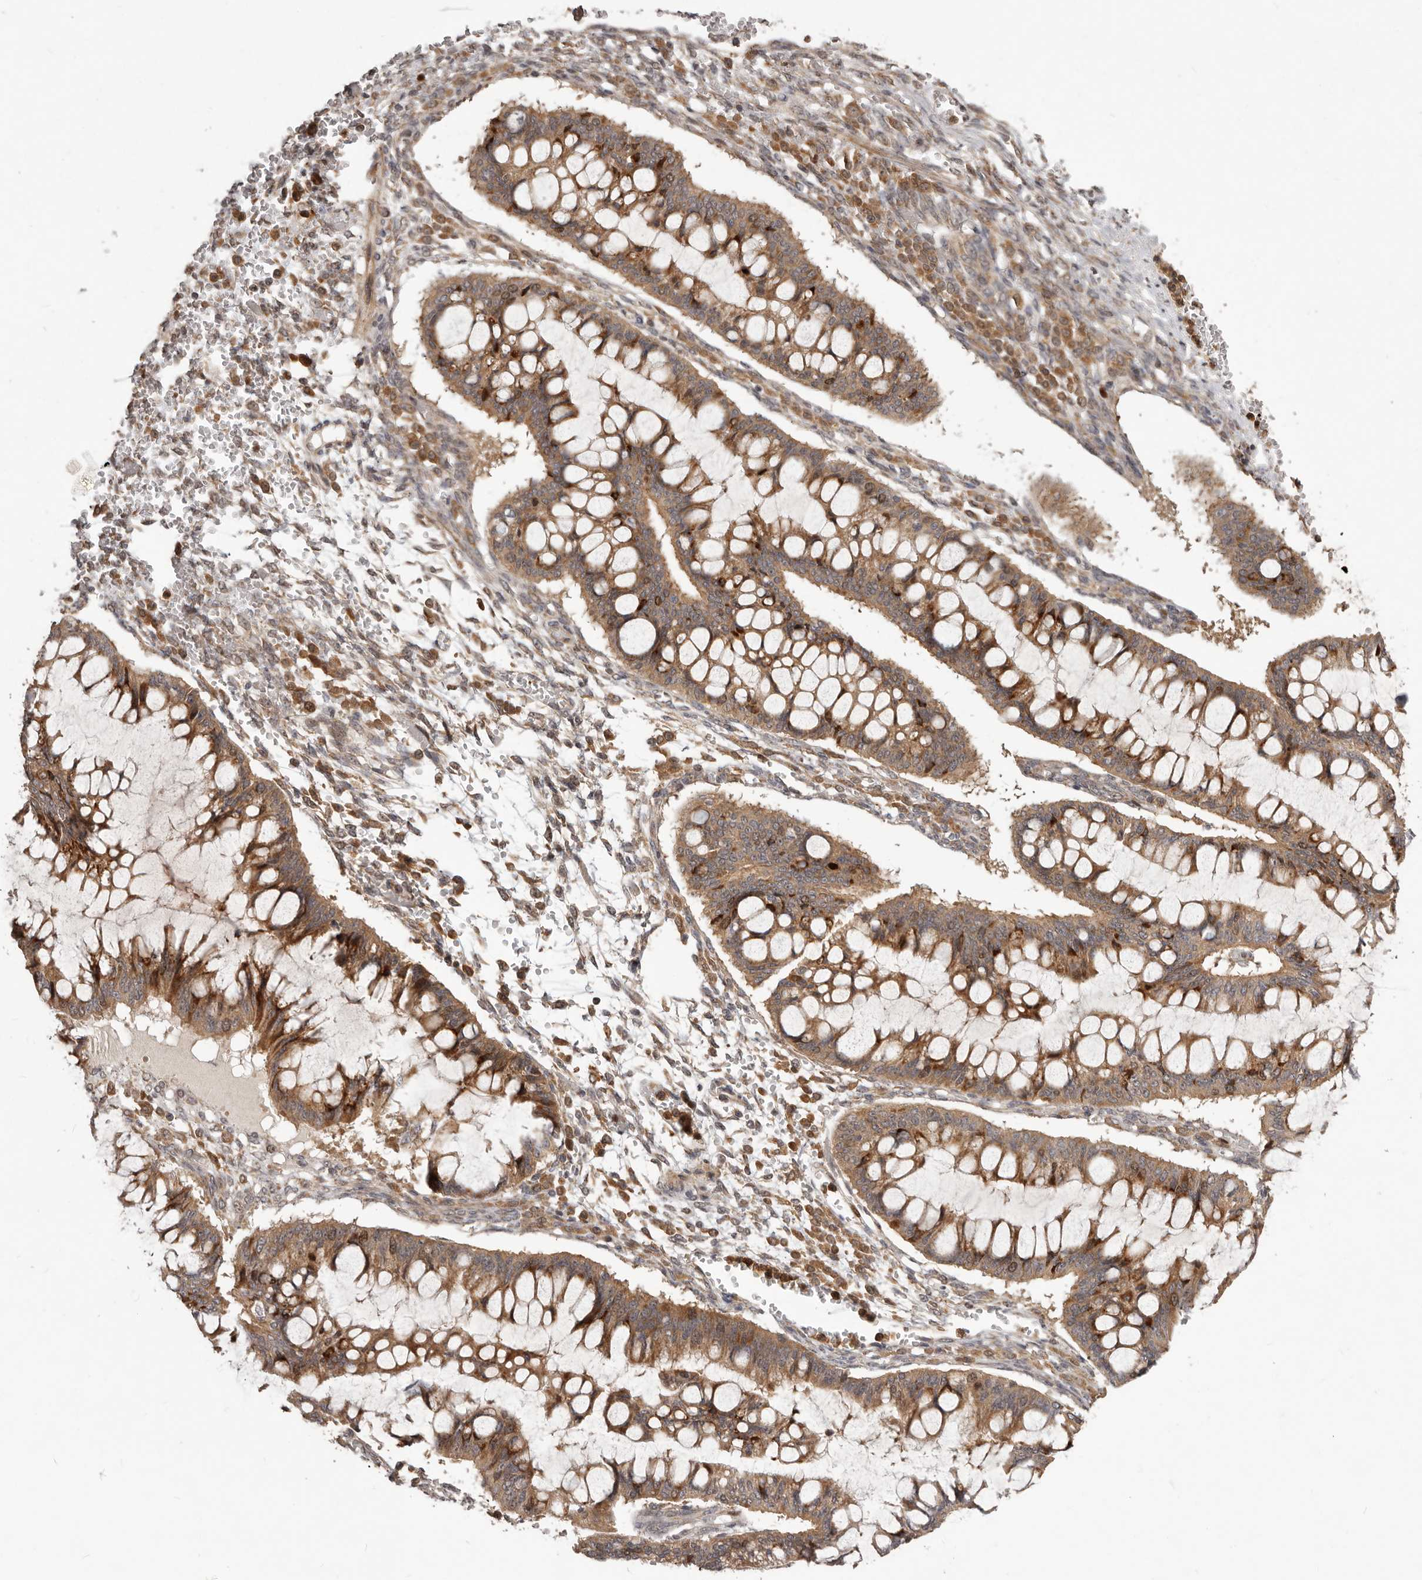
{"staining": {"intensity": "moderate", "quantity": ">75%", "location": "cytoplasmic/membranous"}, "tissue": "ovarian cancer", "cell_type": "Tumor cells", "image_type": "cancer", "snomed": [{"axis": "morphology", "description": "Cystadenocarcinoma, mucinous, NOS"}, {"axis": "topography", "description": "Ovary"}], "caption": "Immunohistochemistry staining of mucinous cystadenocarcinoma (ovarian), which exhibits medium levels of moderate cytoplasmic/membranous staining in approximately >75% of tumor cells indicating moderate cytoplasmic/membranous protein expression. The staining was performed using DAB (3,3'-diaminobenzidine) (brown) for protein detection and nuclei were counterstained in hematoxylin (blue).", "gene": "RNF187", "patient": {"sex": "female", "age": 73}}